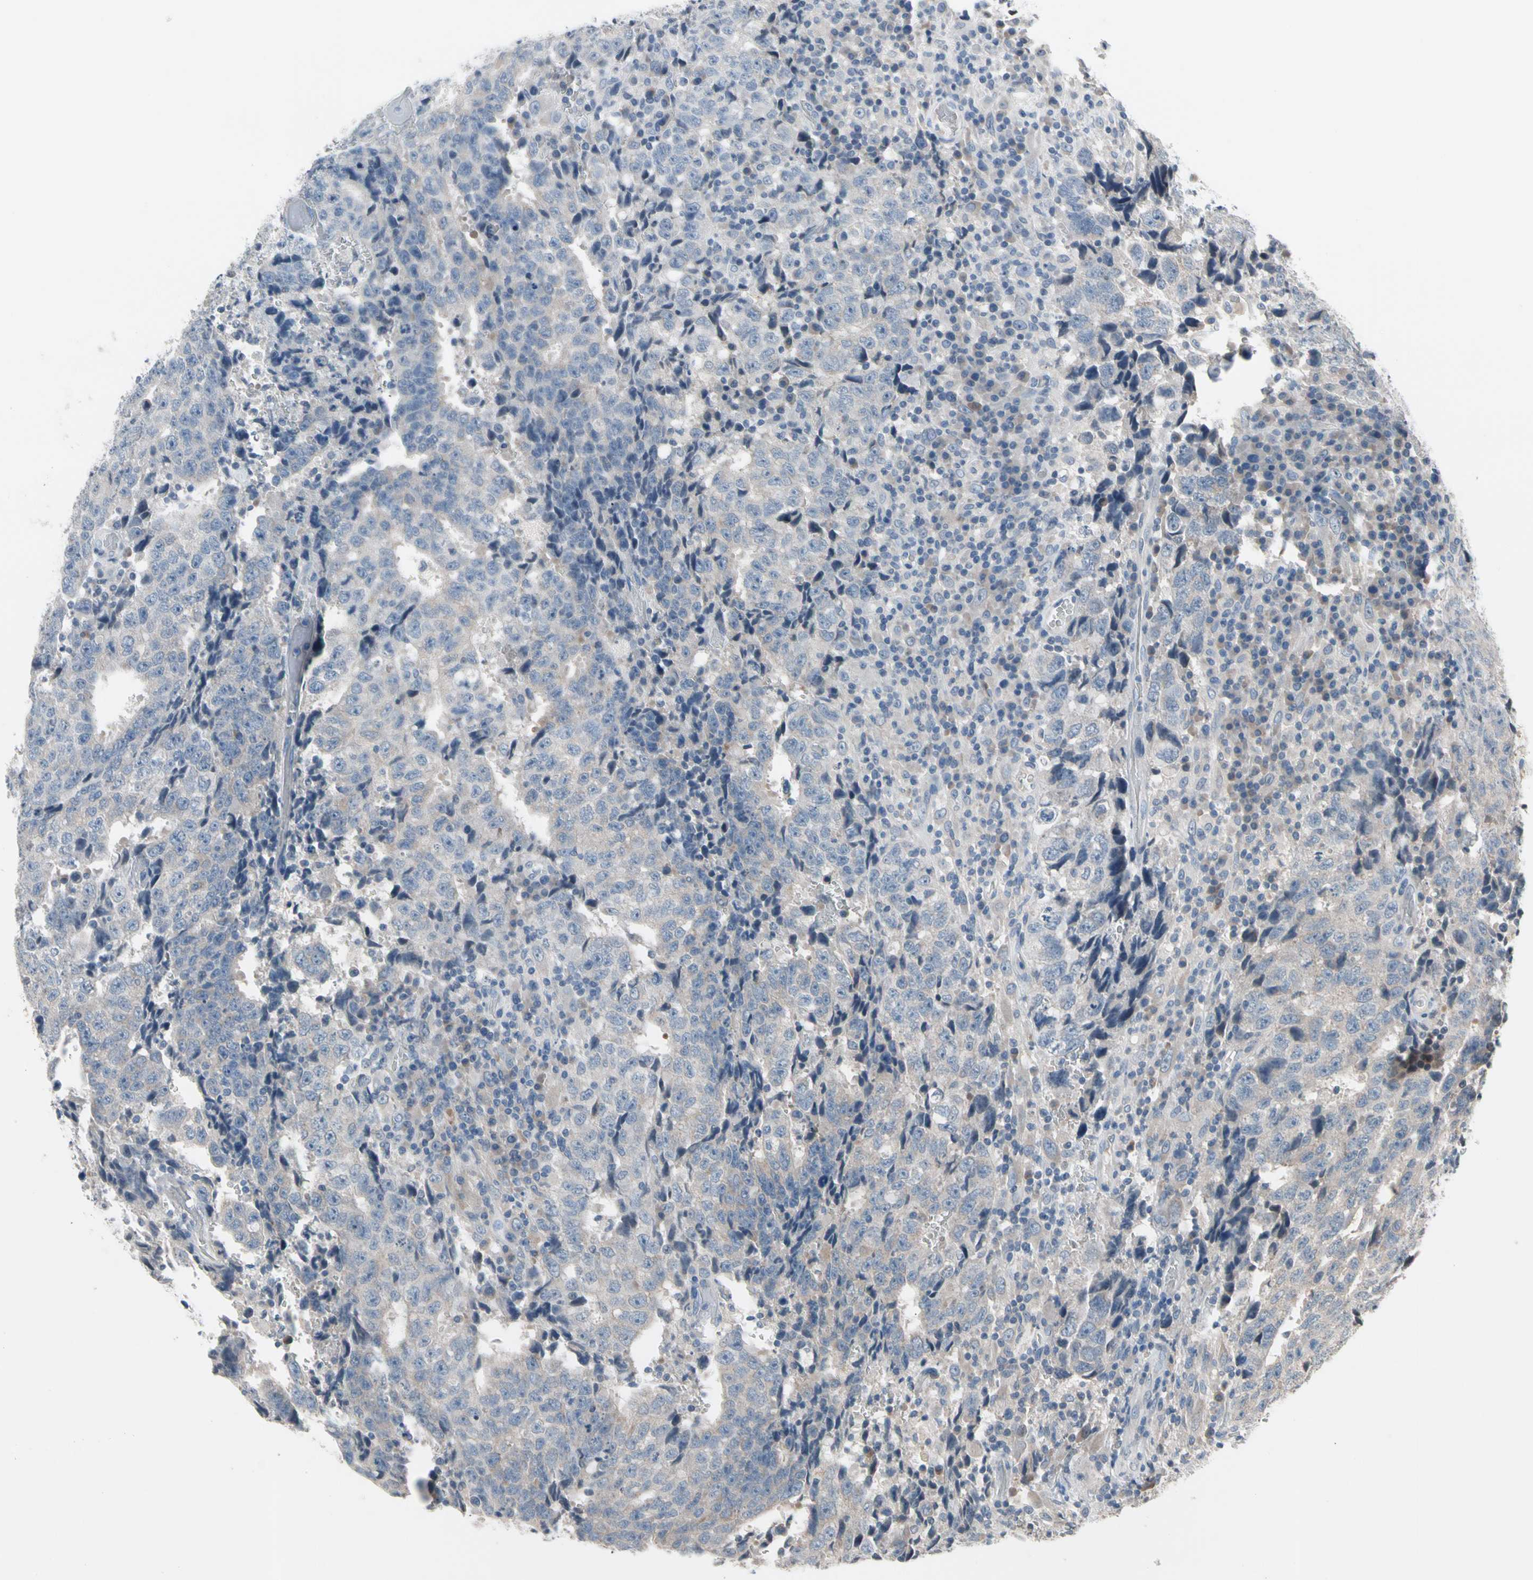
{"staining": {"intensity": "weak", "quantity": "25%-75%", "location": "cytoplasmic/membranous"}, "tissue": "testis cancer", "cell_type": "Tumor cells", "image_type": "cancer", "snomed": [{"axis": "morphology", "description": "Necrosis, NOS"}, {"axis": "morphology", "description": "Carcinoma, Embryonal, NOS"}, {"axis": "topography", "description": "Testis"}], "caption": "IHC of embryonal carcinoma (testis) displays low levels of weak cytoplasmic/membranous staining in approximately 25%-75% of tumor cells.", "gene": "SV2A", "patient": {"sex": "male", "age": 19}}